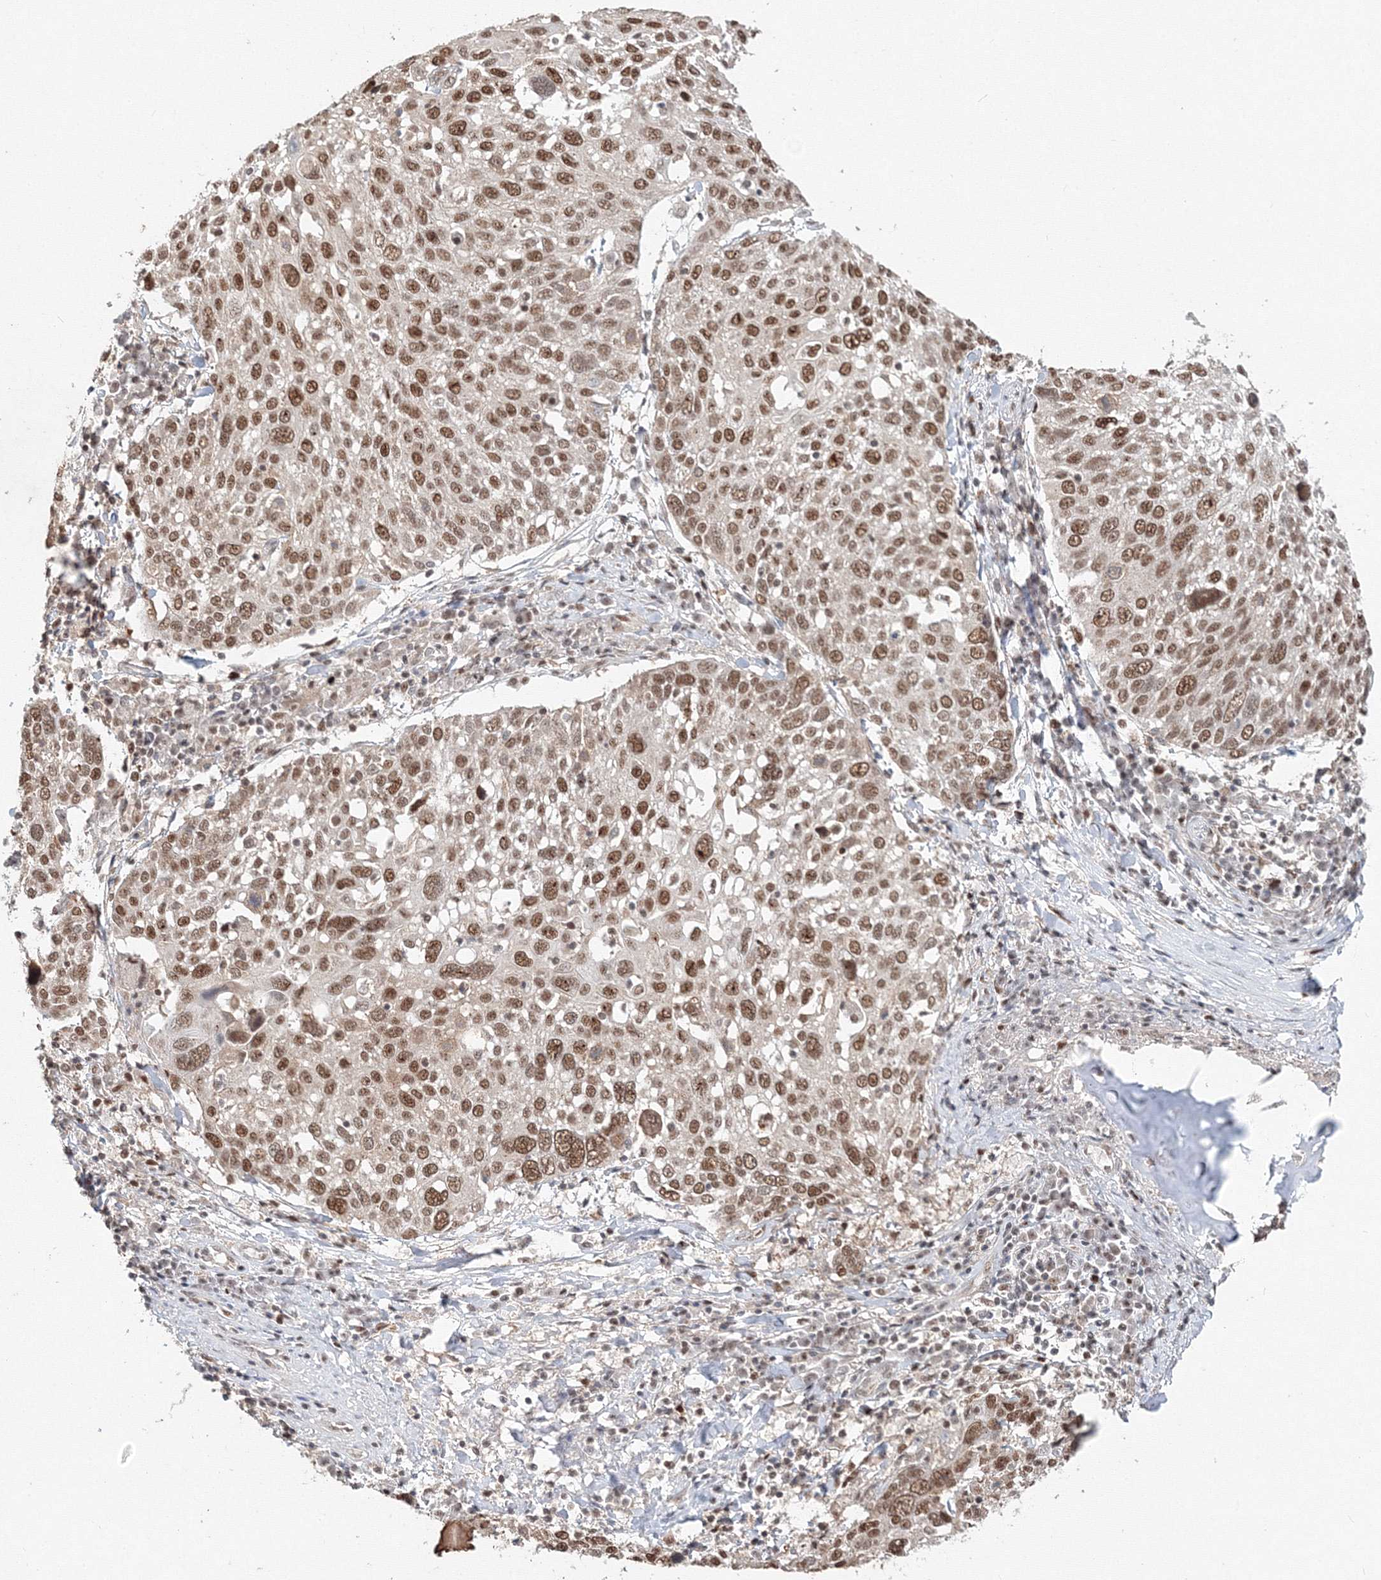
{"staining": {"intensity": "moderate", "quantity": ">75%", "location": "nuclear"}, "tissue": "lung cancer", "cell_type": "Tumor cells", "image_type": "cancer", "snomed": [{"axis": "morphology", "description": "Squamous cell carcinoma, NOS"}, {"axis": "topography", "description": "Lung"}], "caption": "A photomicrograph of lung squamous cell carcinoma stained for a protein exhibits moderate nuclear brown staining in tumor cells.", "gene": "IWS1", "patient": {"sex": "male", "age": 65}}